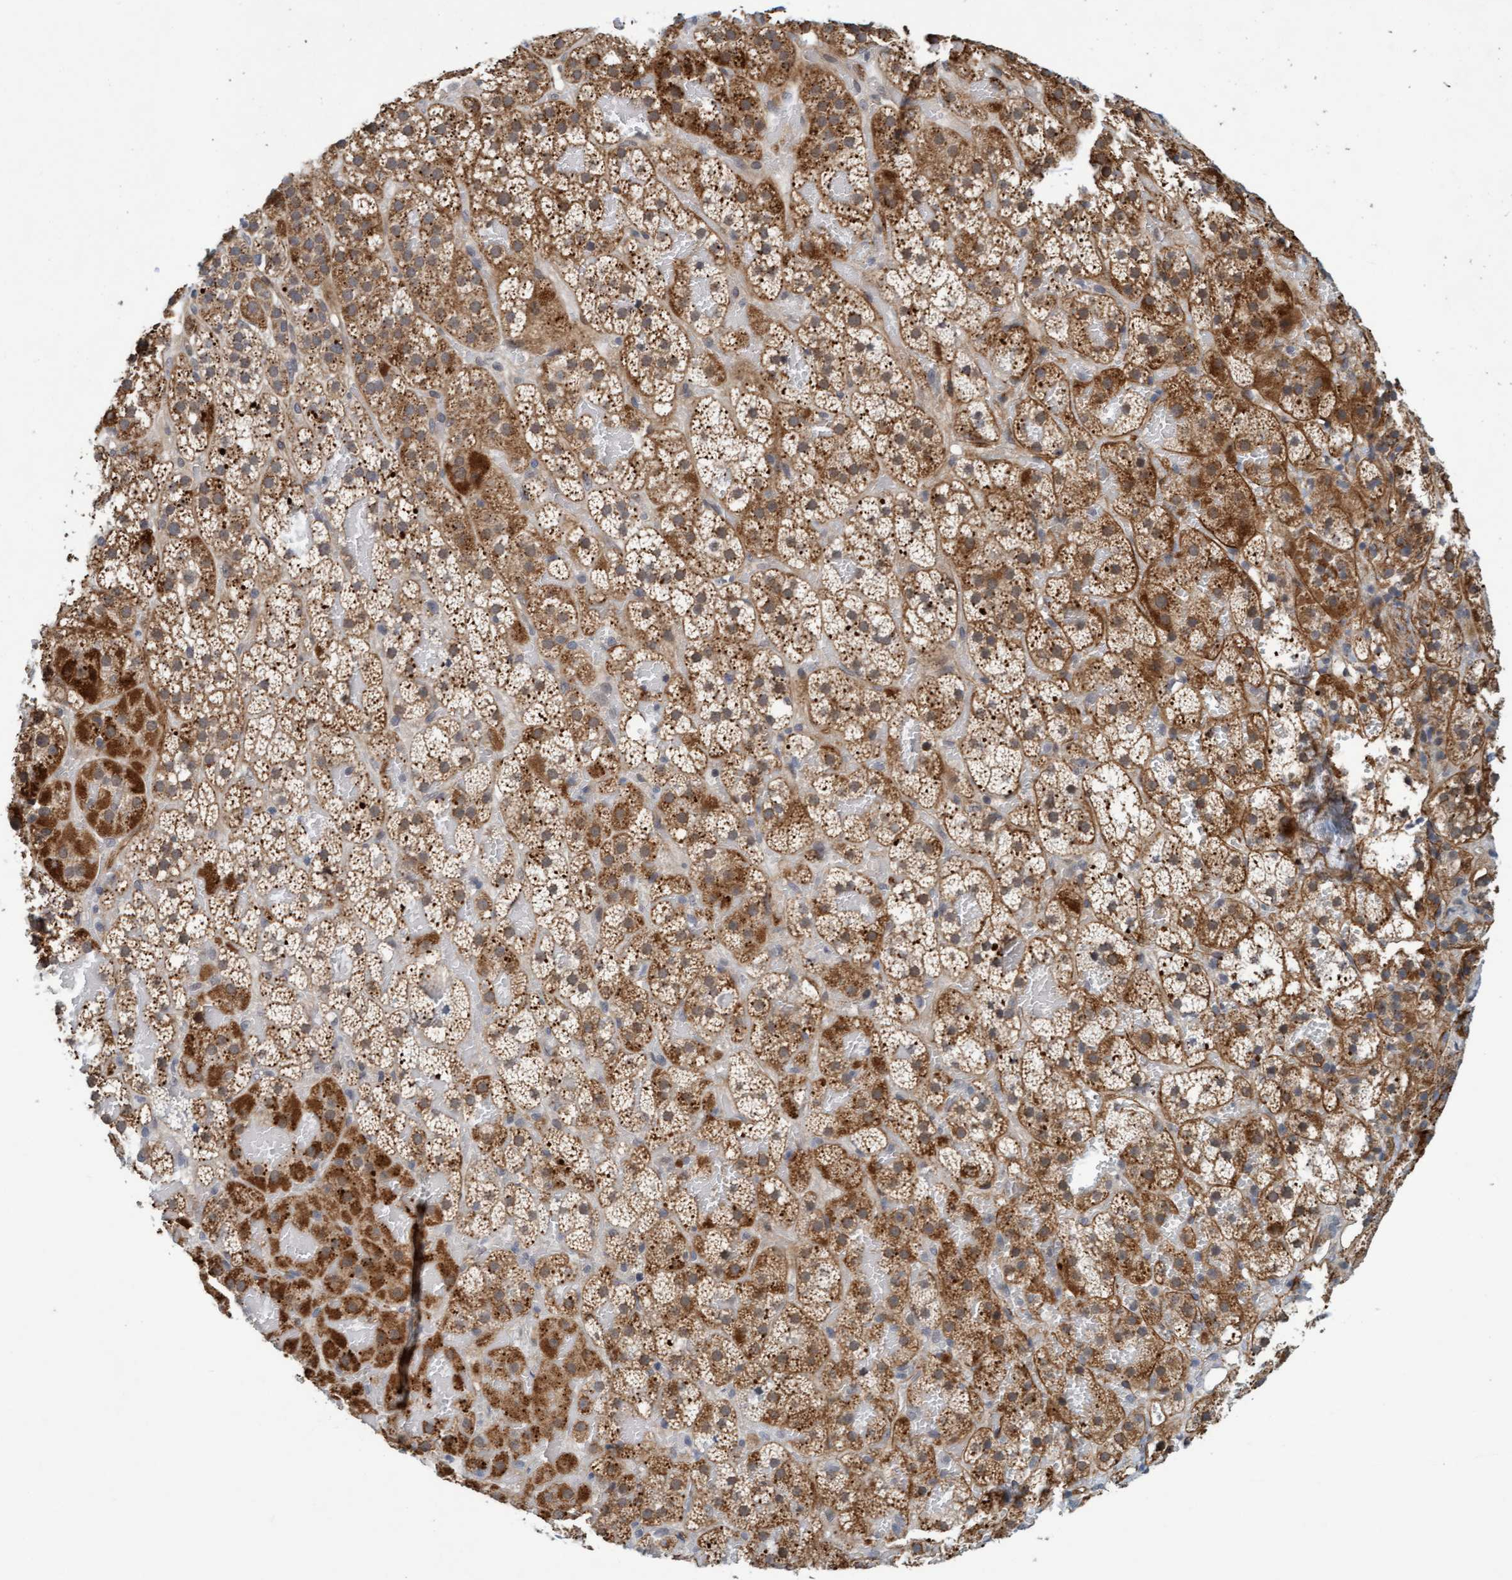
{"staining": {"intensity": "moderate", "quantity": ">75%", "location": "cytoplasmic/membranous"}, "tissue": "adrenal gland", "cell_type": "Glandular cells", "image_type": "normal", "snomed": [{"axis": "morphology", "description": "Normal tissue, NOS"}, {"axis": "topography", "description": "Adrenal gland"}], "caption": "DAB immunohistochemical staining of normal human adrenal gland demonstrates moderate cytoplasmic/membranous protein positivity in approximately >75% of glandular cells. (DAB (3,3'-diaminobenzidine) IHC, brown staining for protein, blue staining for nuclei).", "gene": "TSTD2", "patient": {"sex": "female", "age": 59}}